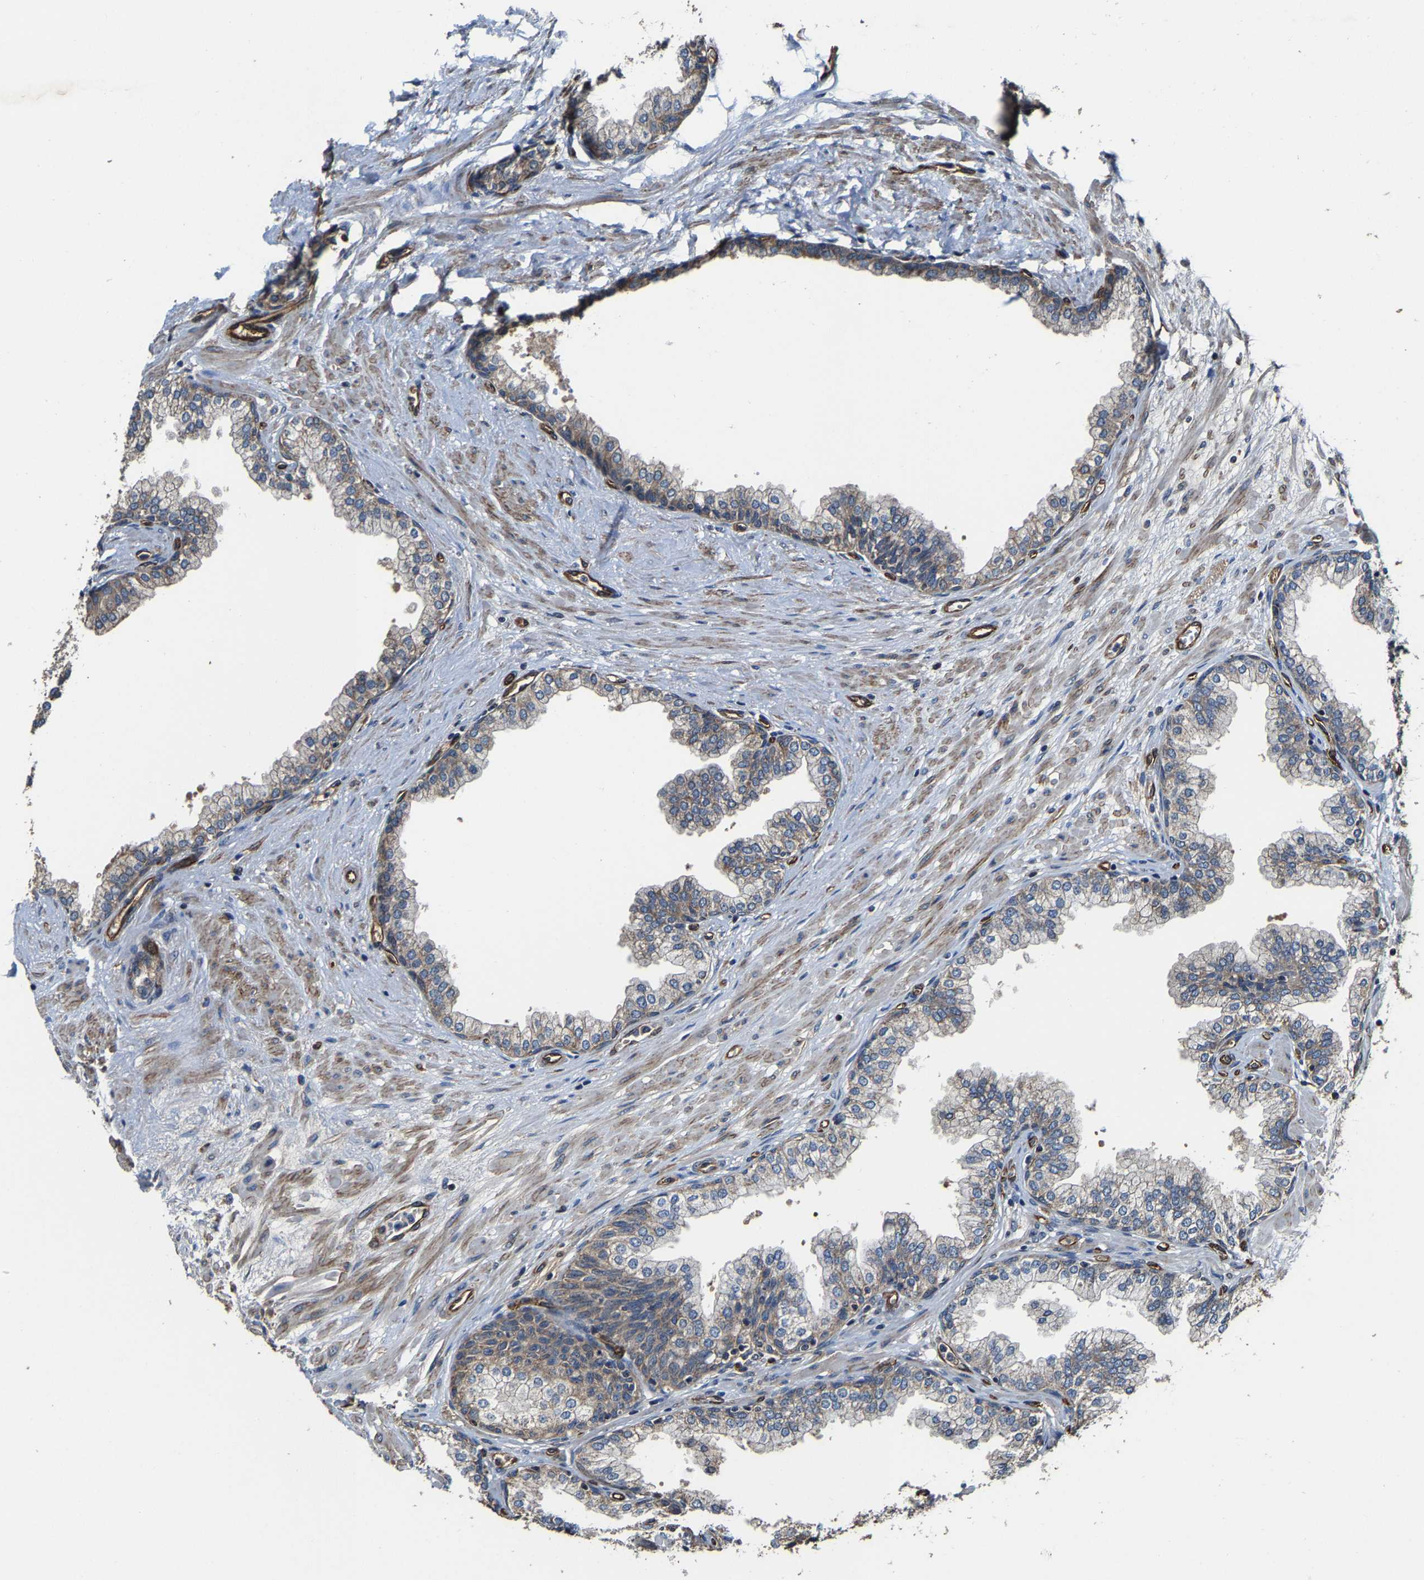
{"staining": {"intensity": "moderate", "quantity": "25%-75%", "location": "cytoplasmic/membranous"}, "tissue": "prostate", "cell_type": "Glandular cells", "image_type": "normal", "snomed": [{"axis": "morphology", "description": "Normal tissue, NOS"}, {"axis": "morphology", "description": "Urothelial carcinoma, Low grade"}, {"axis": "topography", "description": "Urinary bladder"}, {"axis": "topography", "description": "Prostate"}], "caption": "High-power microscopy captured an IHC photomicrograph of normal prostate, revealing moderate cytoplasmic/membranous staining in about 25%-75% of glandular cells.", "gene": "GFRA3", "patient": {"sex": "male", "age": 60}}